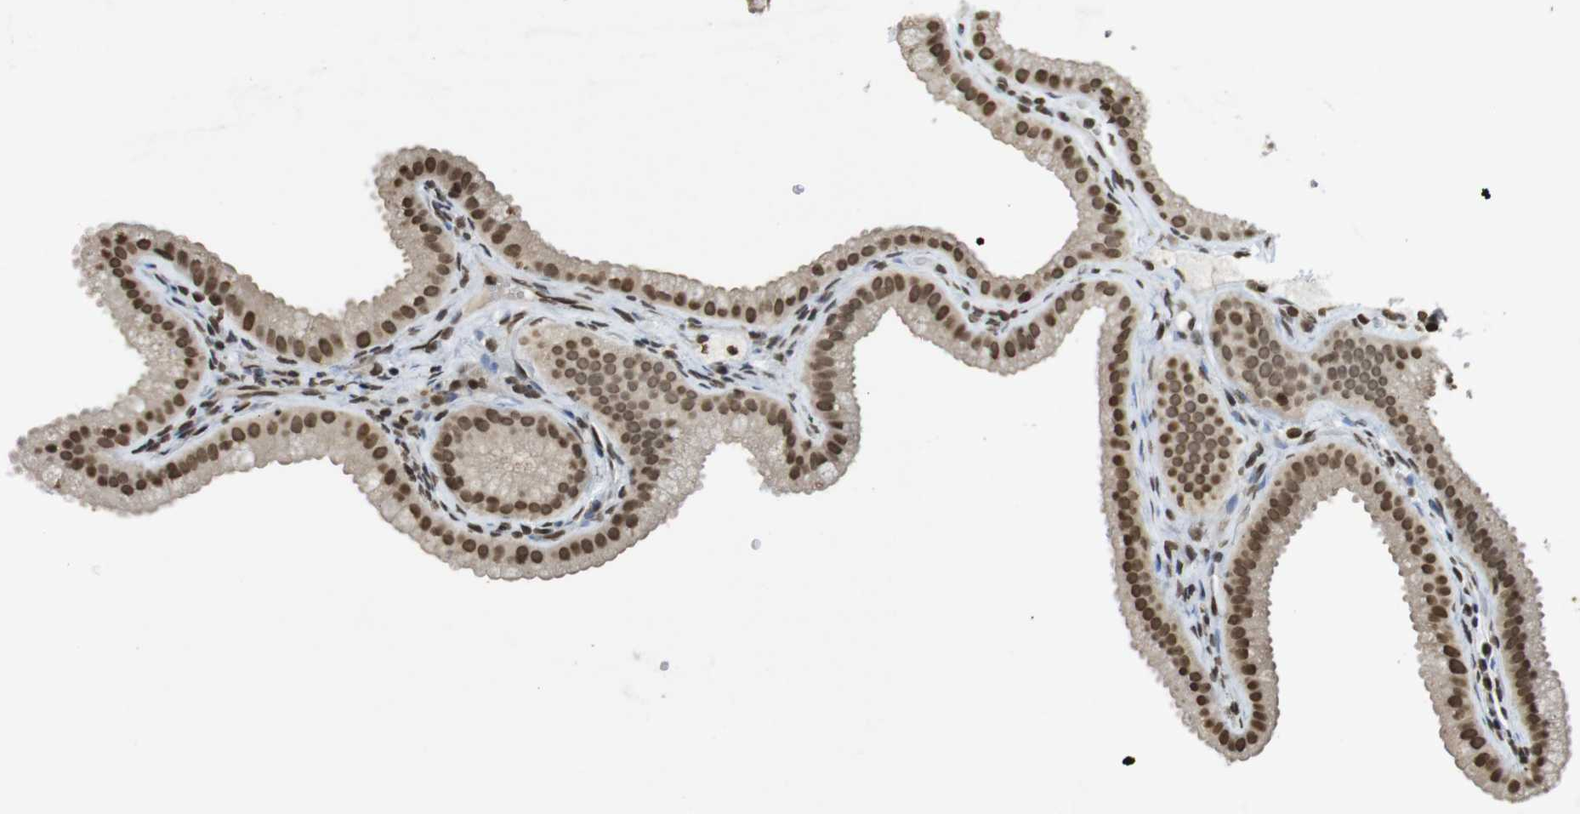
{"staining": {"intensity": "moderate", "quantity": ">75%", "location": "nuclear"}, "tissue": "gallbladder", "cell_type": "Glandular cells", "image_type": "normal", "snomed": [{"axis": "morphology", "description": "Normal tissue, NOS"}, {"axis": "topography", "description": "Gallbladder"}], "caption": "IHC histopathology image of benign gallbladder: gallbladder stained using immunohistochemistry (IHC) displays medium levels of moderate protein expression localized specifically in the nuclear of glandular cells, appearing as a nuclear brown color.", "gene": "FOXA3", "patient": {"sex": "female", "age": 64}}